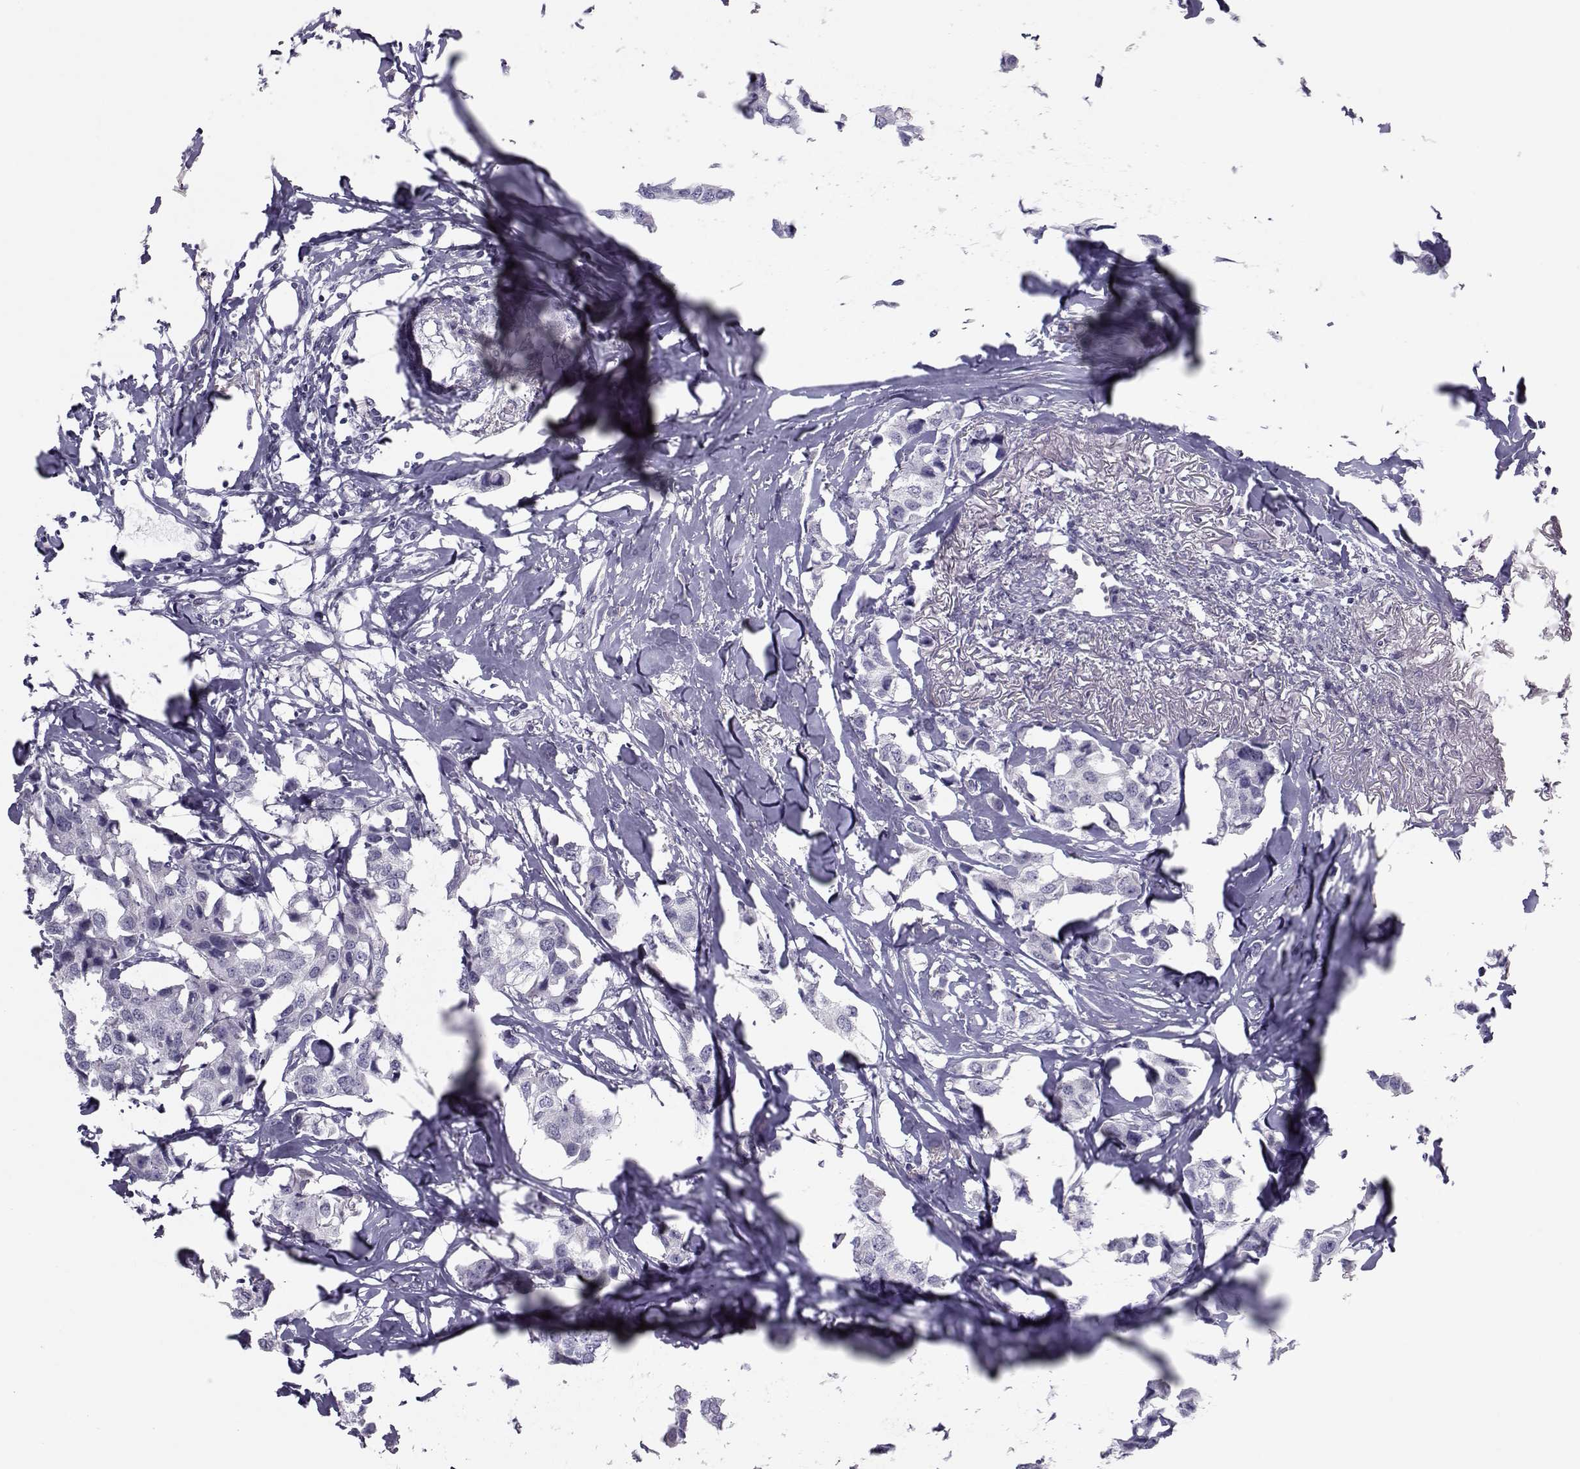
{"staining": {"intensity": "negative", "quantity": "none", "location": "none"}, "tissue": "breast cancer", "cell_type": "Tumor cells", "image_type": "cancer", "snomed": [{"axis": "morphology", "description": "Duct carcinoma"}, {"axis": "topography", "description": "Breast"}], "caption": "DAB (3,3'-diaminobenzidine) immunohistochemical staining of breast cancer demonstrates no significant staining in tumor cells.", "gene": "GARIN3", "patient": {"sex": "female", "age": 80}}